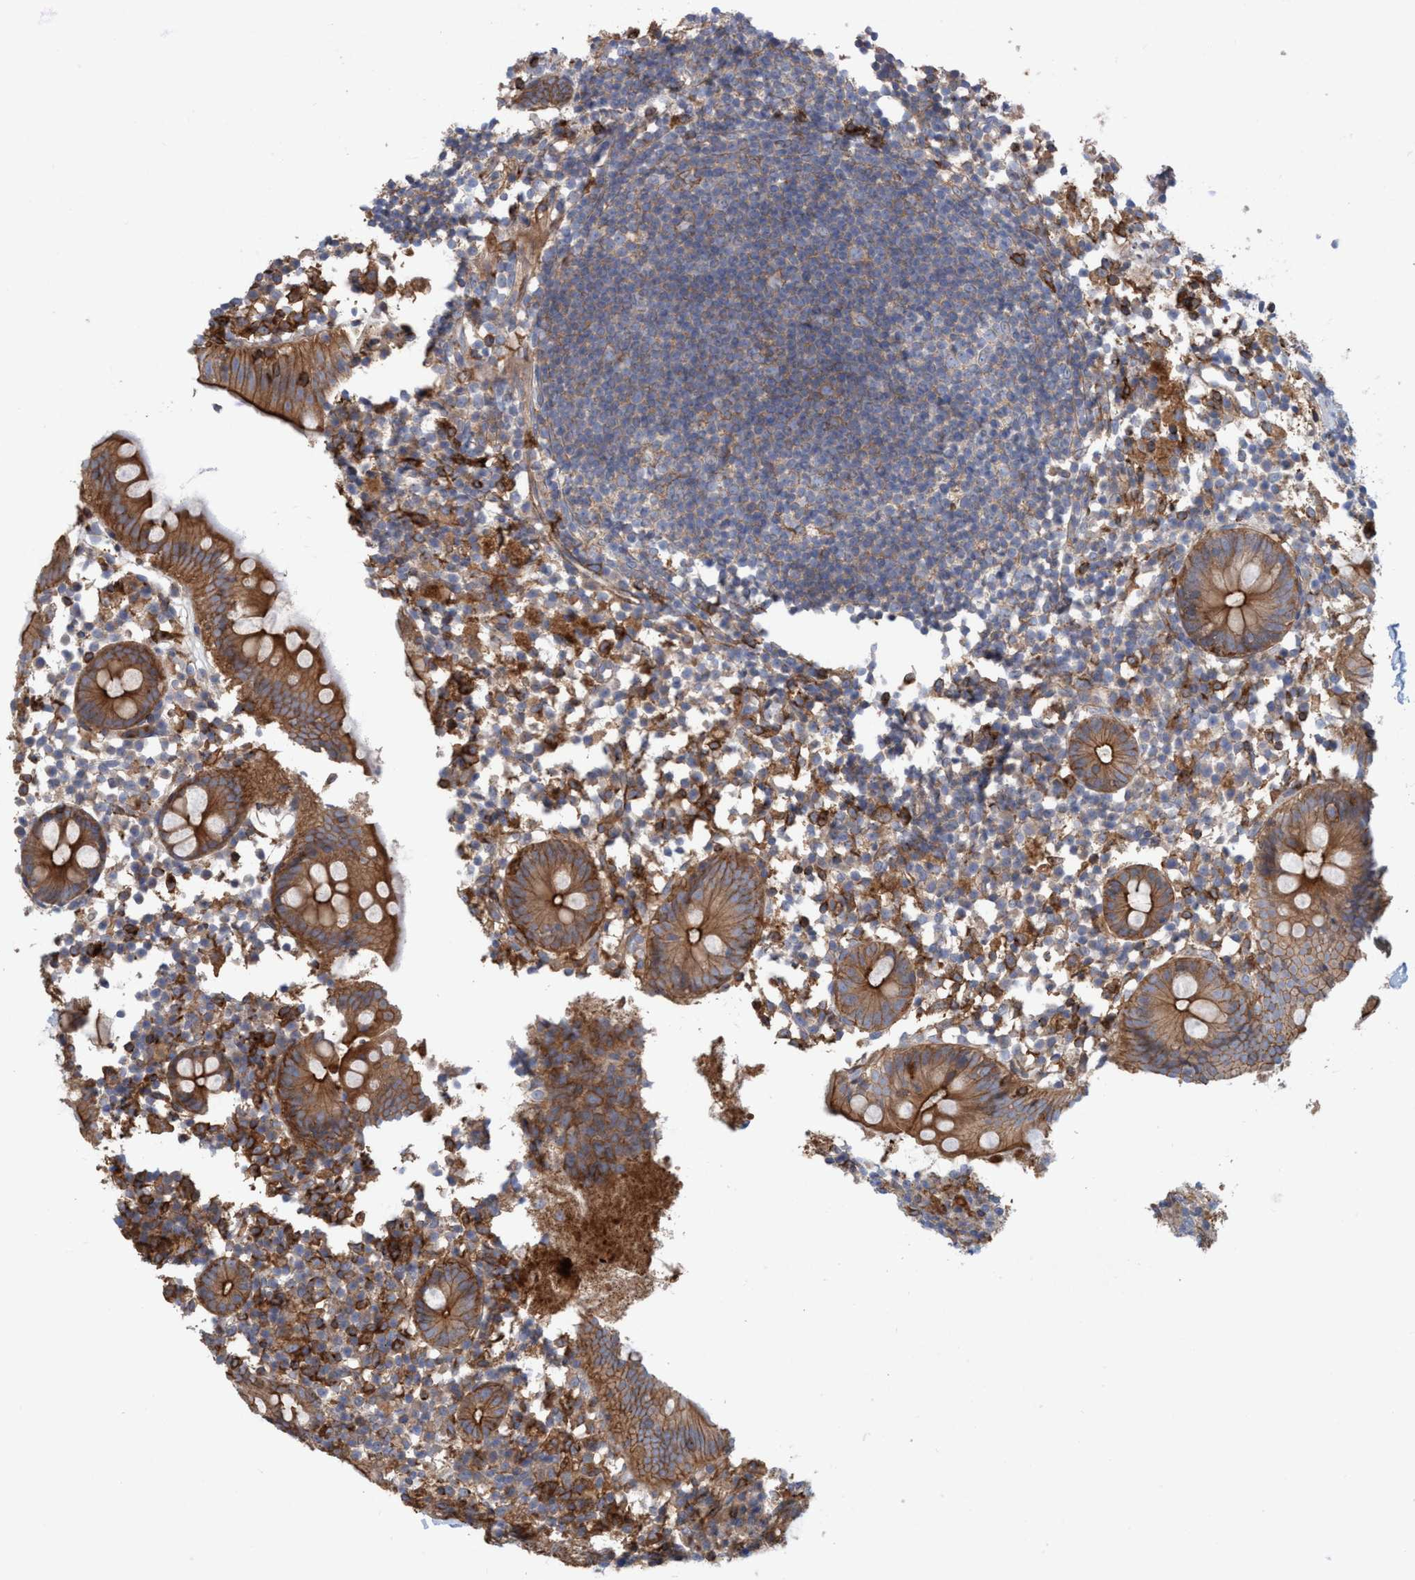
{"staining": {"intensity": "strong", "quantity": ">75%", "location": "cytoplasmic/membranous"}, "tissue": "appendix", "cell_type": "Glandular cells", "image_type": "normal", "snomed": [{"axis": "morphology", "description": "Normal tissue, NOS"}, {"axis": "topography", "description": "Appendix"}], "caption": "Brown immunohistochemical staining in unremarkable appendix exhibits strong cytoplasmic/membranous expression in approximately >75% of glandular cells. The staining was performed using DAB (3,3'-diaminobenzidine) to visualize the protein expression in brown, while the nuclei were stained in blue with hematoxylin (Magnification: 20x).", "gene": "SPECC1", "patient": {"sex": "female", "age": 20}}